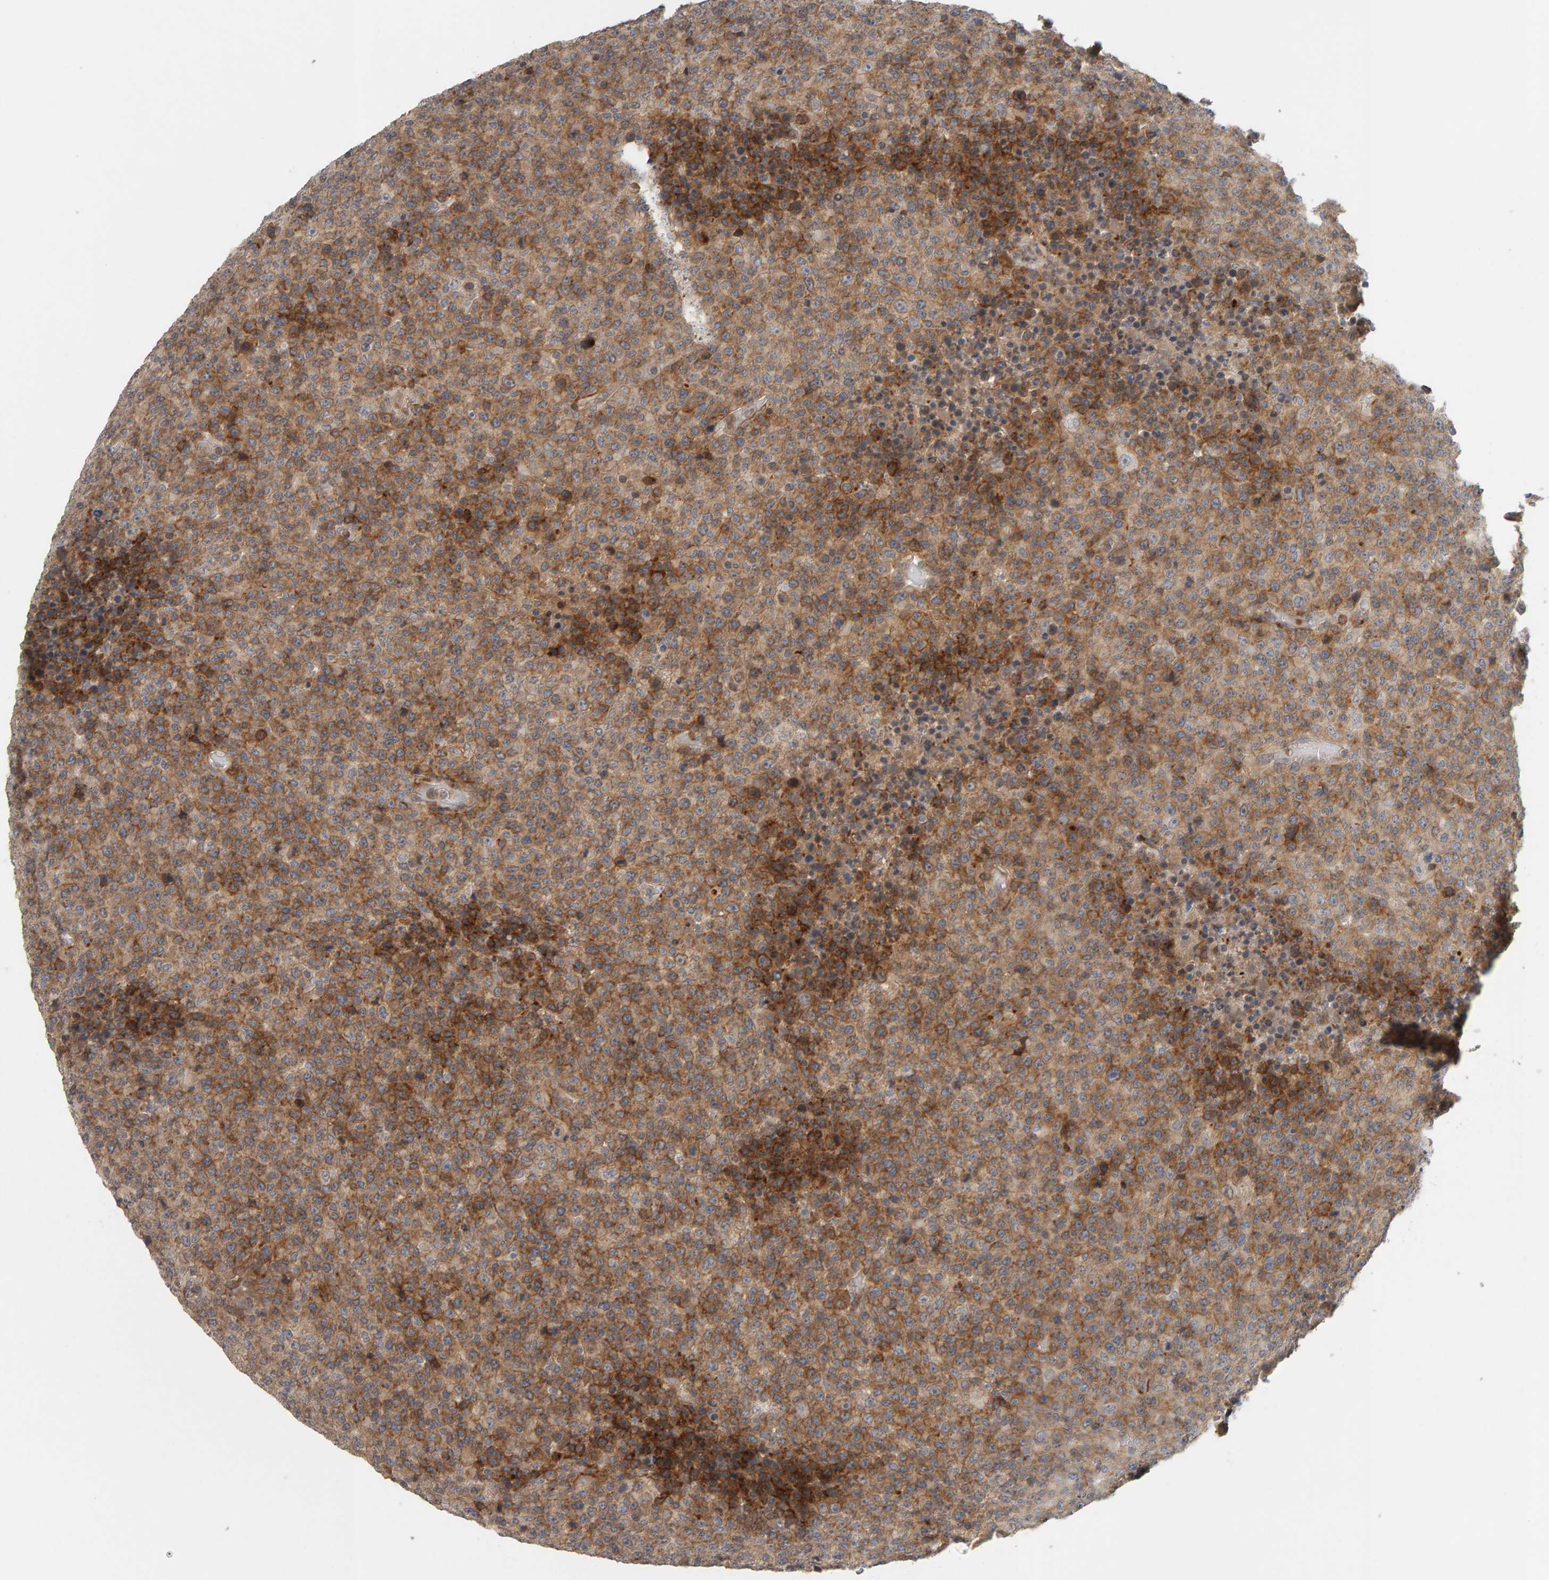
{"staining": {"intensity": "moderate", "quantity": "25%-75%", "location": "cytoplasmic/membranous"}, "tissue": "lymphoma", "cell_type": "Tumor cells", "image_type": "cancer", "snomed": [{"axis": "morphology", "description": "Malignant lymphoma, non-Hodgkin's type, High grade"}, {"axis": "topography", "description": "Lymph node"}], "caption": "Immunohistochemistry (IHC) image of human lymphoma stained for a protein (brown), which displays medium levels of moderate cytoplasmic/membranous positivity in approximately 25%-75% of tumor cells.", "gene": "TEFM", "patient": {"sex": "male", "age": 13}}